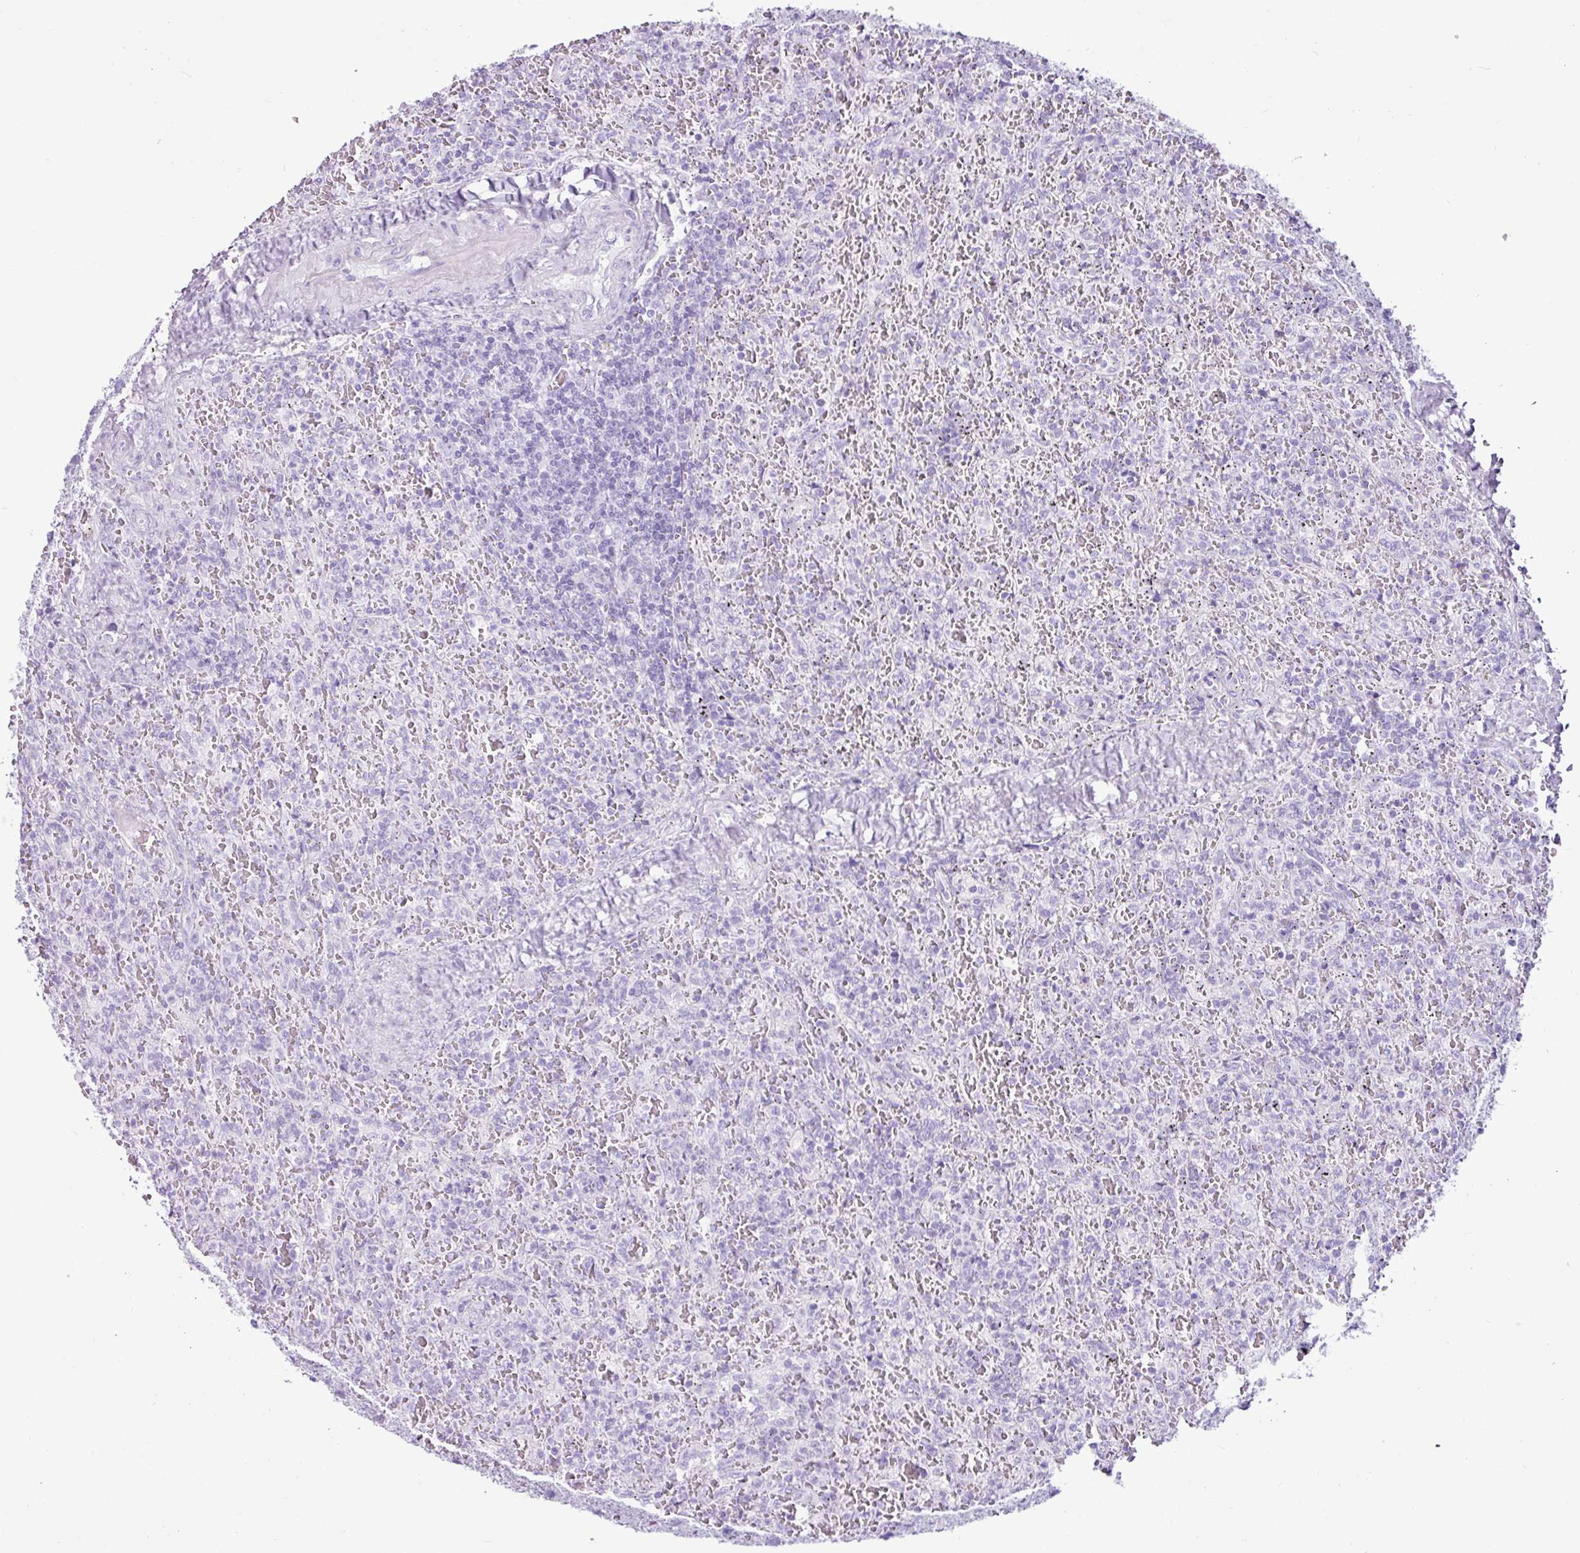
{"staining": {"intensity": "negative", "quantity": "none", "location": "none"}, "tissue": "lymphoma", "cell_type": "Tumor cells", "image_type": "cancer", "snomed": [{"axis": "morphology", "description": "Malignant lymphoma, non-Hodgkin's type, Low grade"}, {"axis": "topography", "description": "Spleen"}], "caption": "There is no significant staining in tumor cells of lymphoma.", "gene": "LILRB4", "patient": {"sex": "female", "age": 64}}